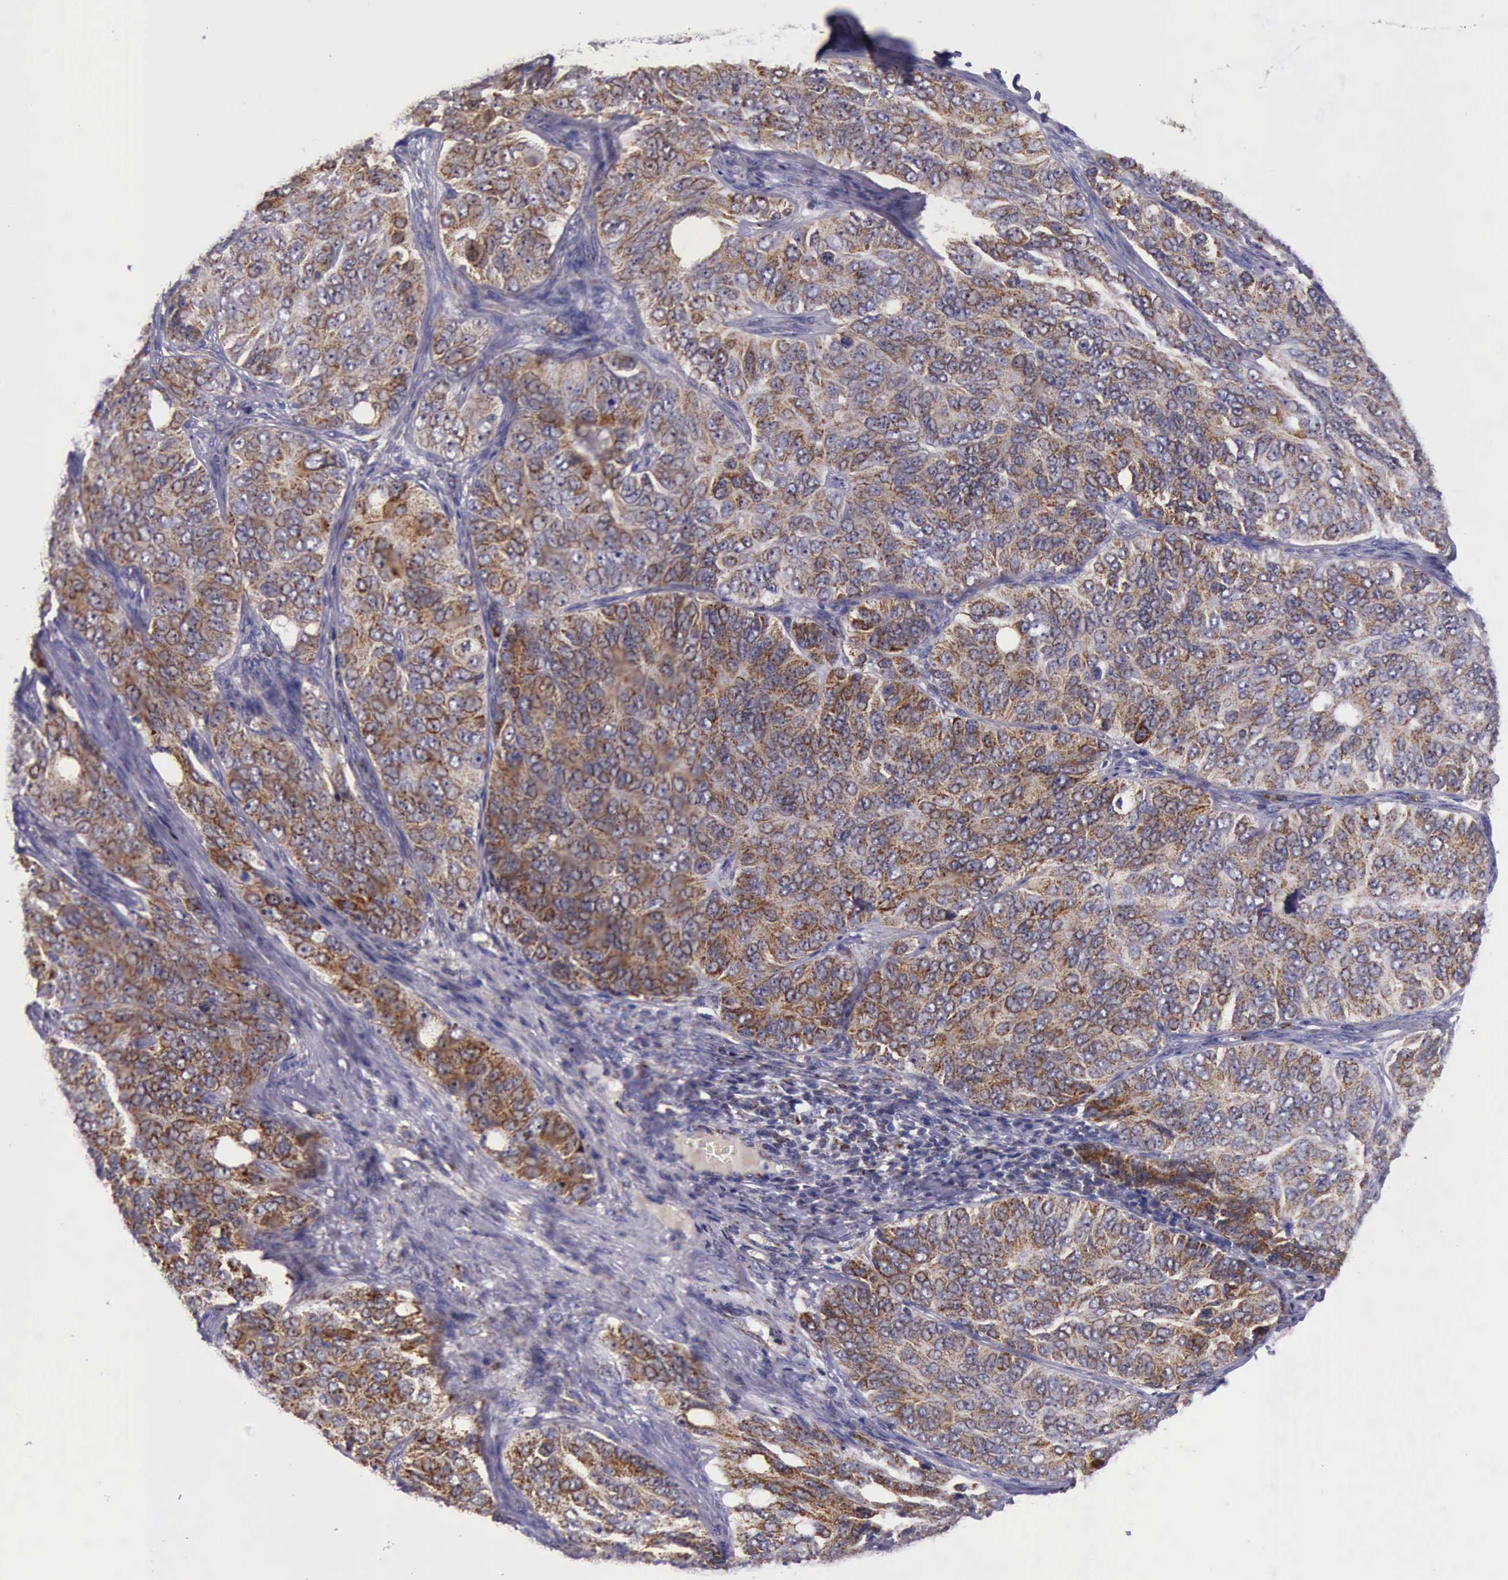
{"staining": {"intensity": "moderate", "quantity": ">75%", "location": "cytoplasmic/membranous"}, "tissue": "ovarian cancer", "cell_type": "Tumor cells", "image_type": "cancer", "snomed": [{"axis": "morphology", "description": "Carcinoma, endometroid"}, {"axis": "topography", "description": "Ovary"}], "caption": "There is medium levels of moderate cytoplasmic/membranous staining in tumor cells of ovarian cancer, as demonstrated by immunohistochemical staining (brown color).", "gene": "TXN2", "patient": {"sex": "female", "age": 51}}